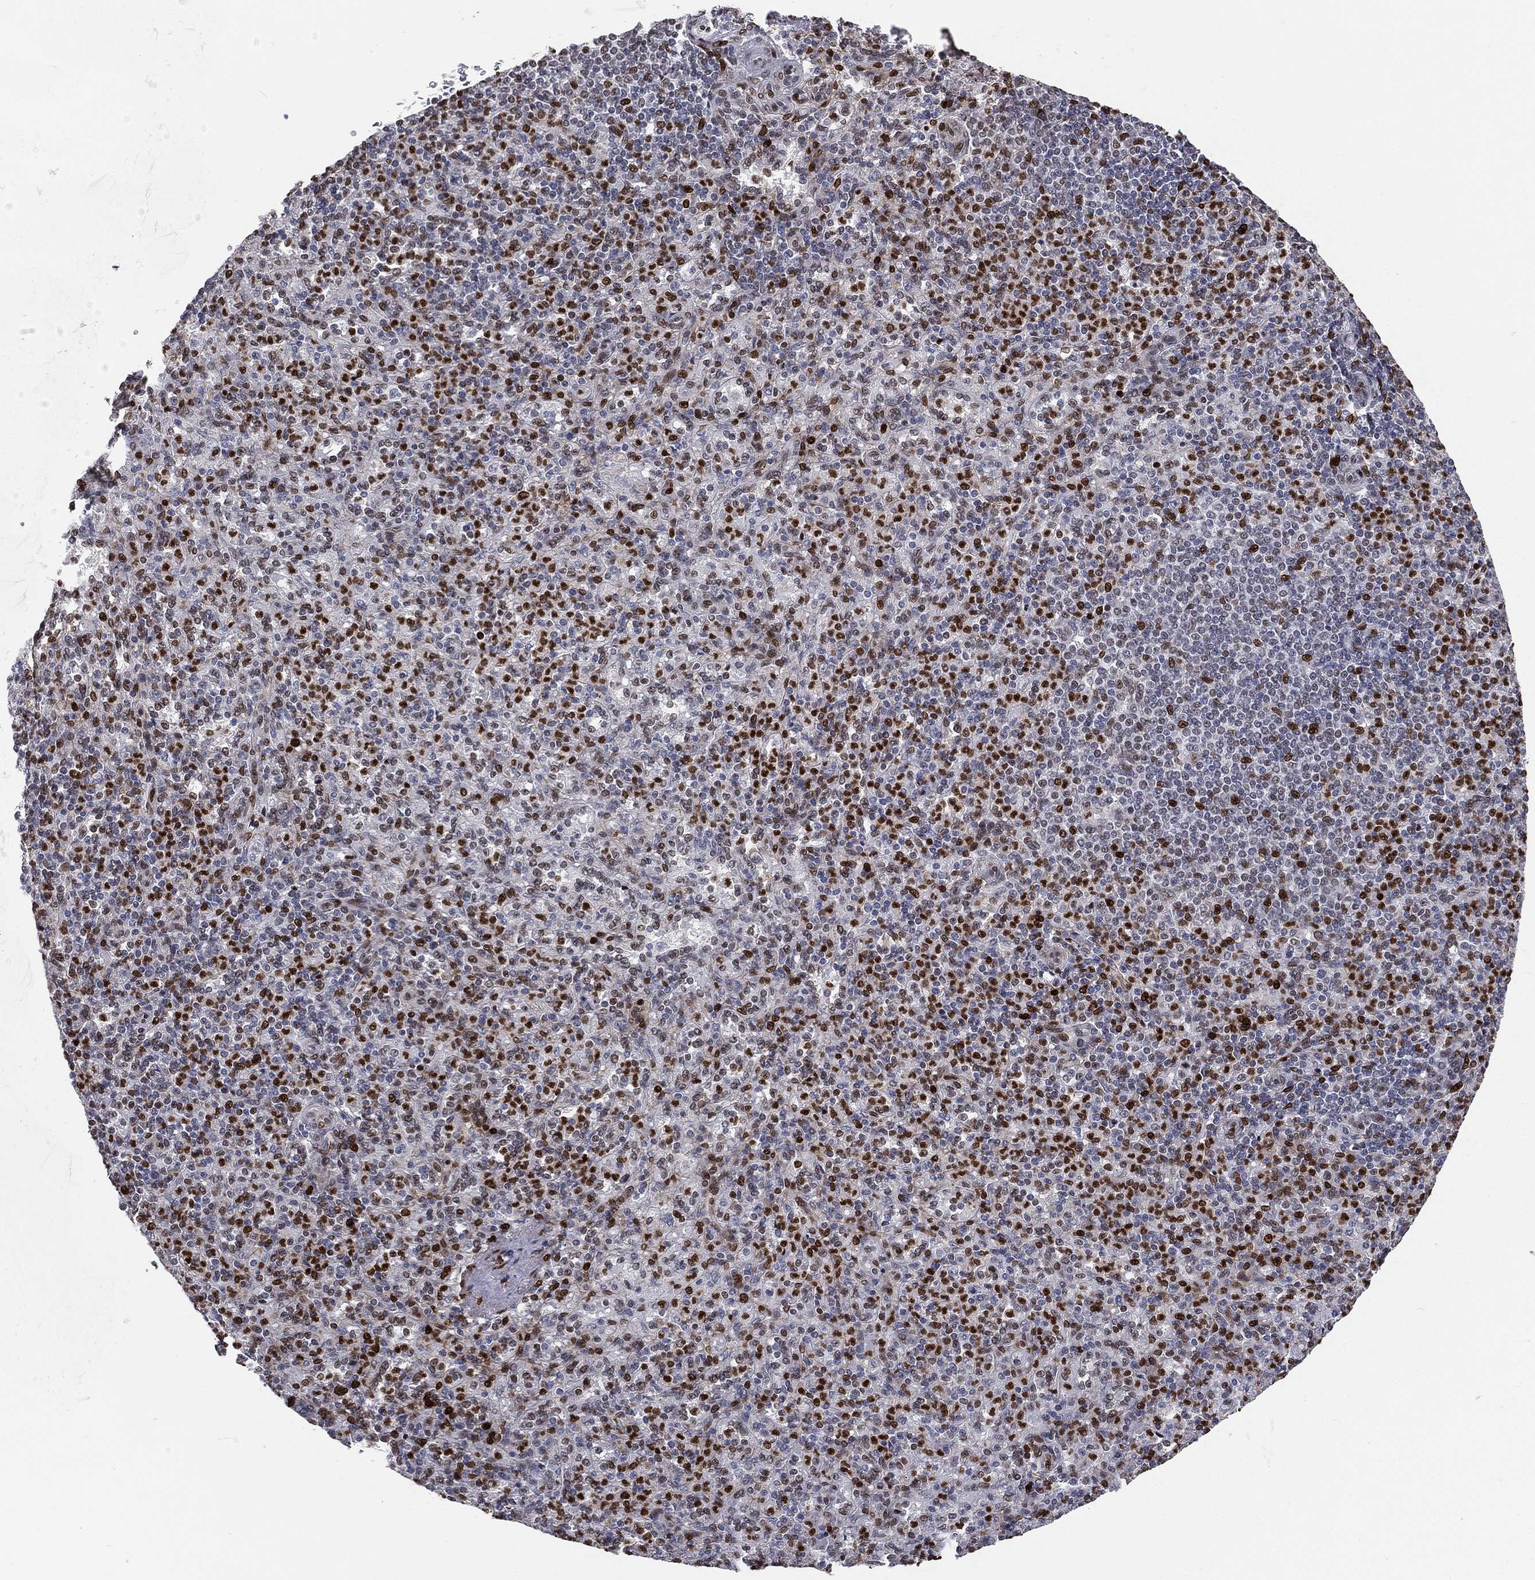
{"staining": {"intensity": "strong", "quantity": "<25%", "location": "nuclear"}, "tissue": "spleen", "cell_type": "Cells in red pulp", "image_type": "normal", "snomed": [{"axis": "morphology", "description": "Normal tissue, NOS"}, {"axis": "topography", "description": "Spleen"}], "caption": "Immunohistochemistry of unremarkable human spleen reveals medium levels of strong nuclear expression in about <25% of cells in red pulp. (Brightfield microscopy of DAB IHC at high magnification).", "gene": "LMNB1", "patient": {"sex": "female", "age": 74}}